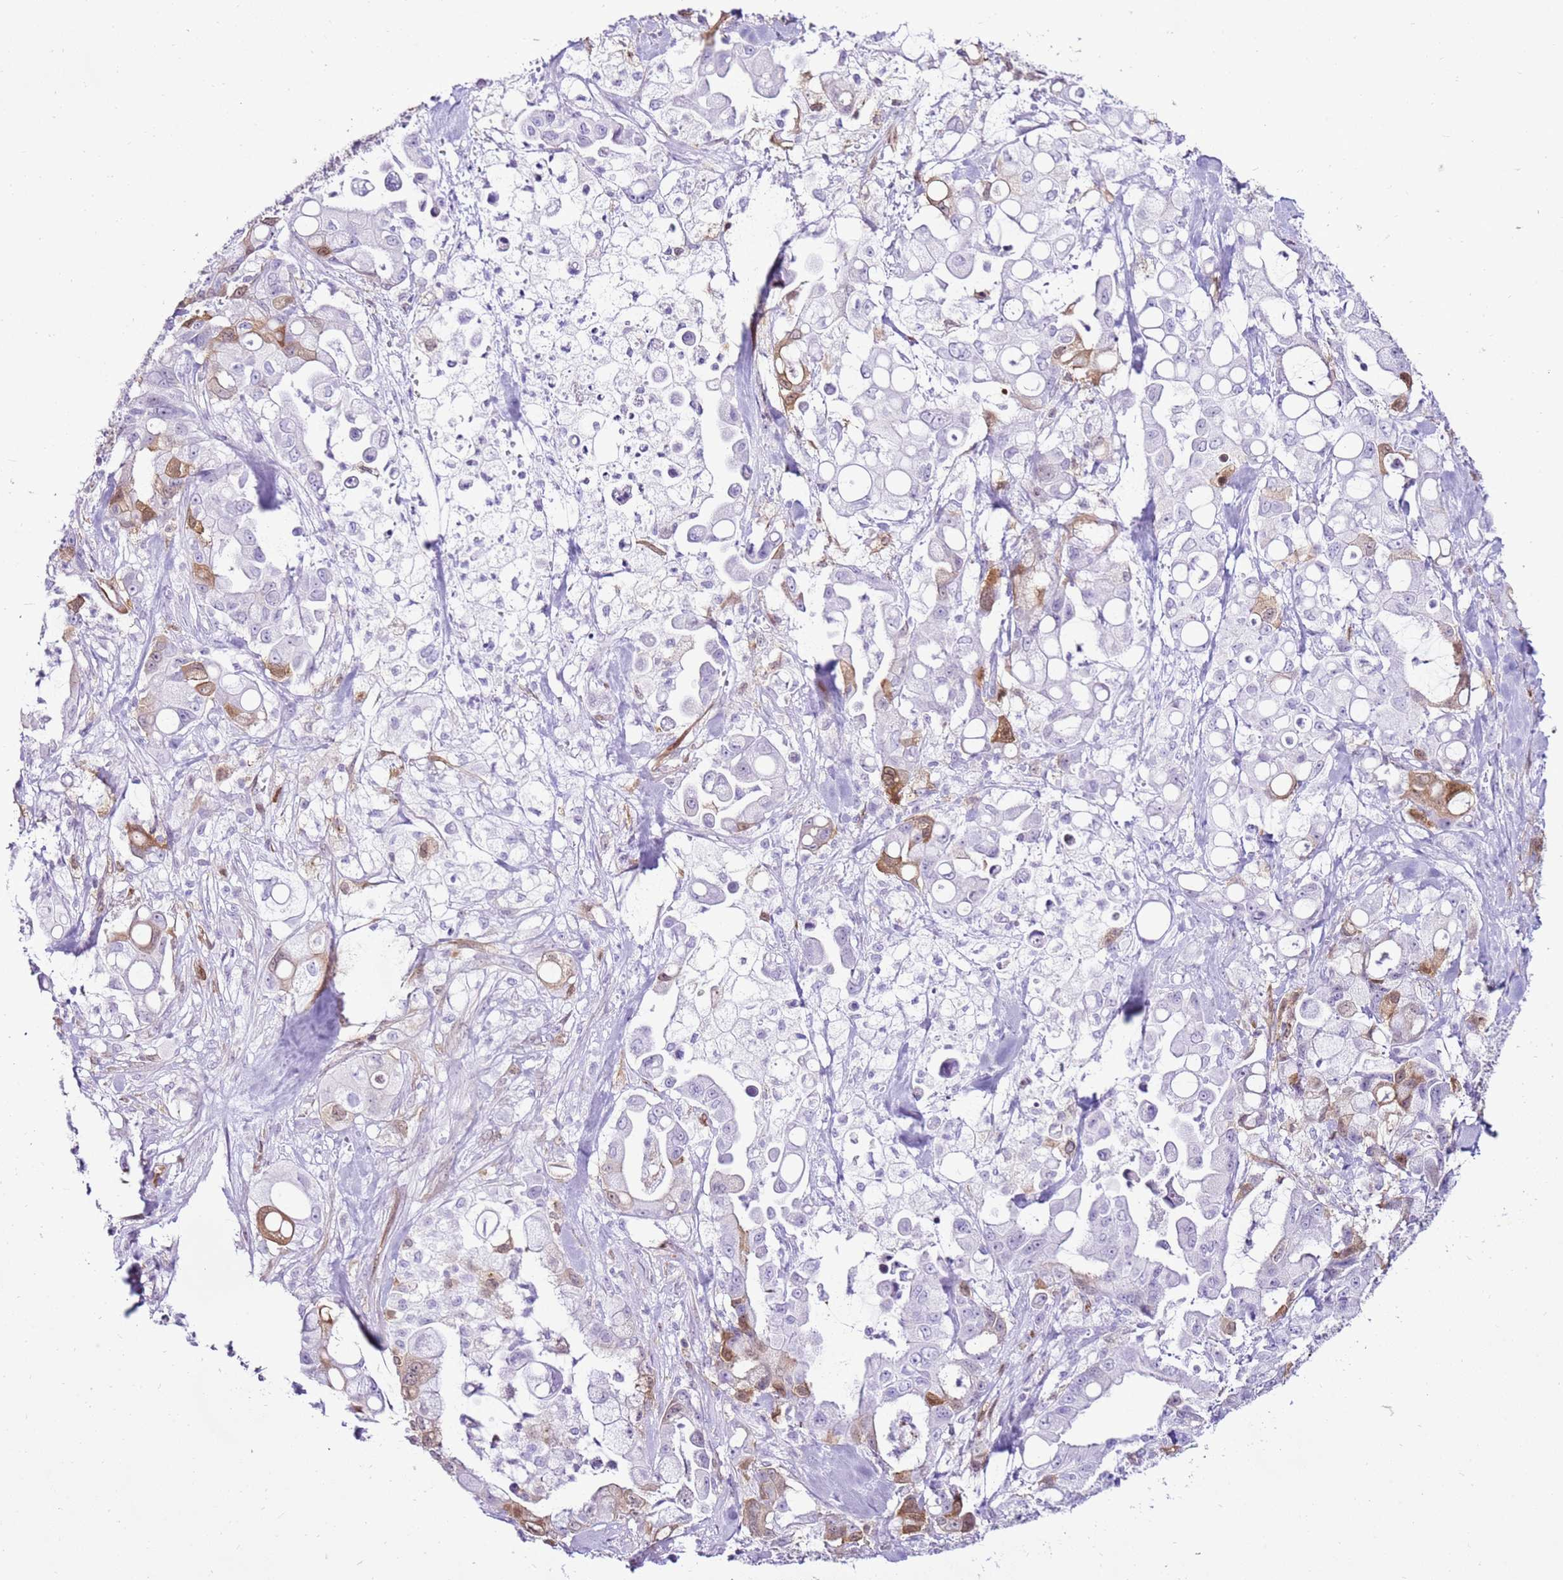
{"staining": {"intensity": "strong", "quantity": "<25%", "location": "cytoplasmic/membranous"}, "tissue": "pancreatic cancer", "cell_type": "Tumor cells", "image_type": "cancer", "snomed": [{"axis": "morphology", "description": "Adenocarcinoma, NOS"}, {"axis": "topography", "description": "Pancreas"}], "caption": "High-magnification brightfield microscopy of adenocarcinoma (pancreatic) stained with DAB (3,3'-diaminobenzidine) (brown) and counterstained with hematoxylin (blue). tumor cells exhibit strong cytoplasmic/membranous staining is appreciated in approximately<25% of cells.", "gene": "SPC25", "patient": {"sex": "male", "age": 68}}